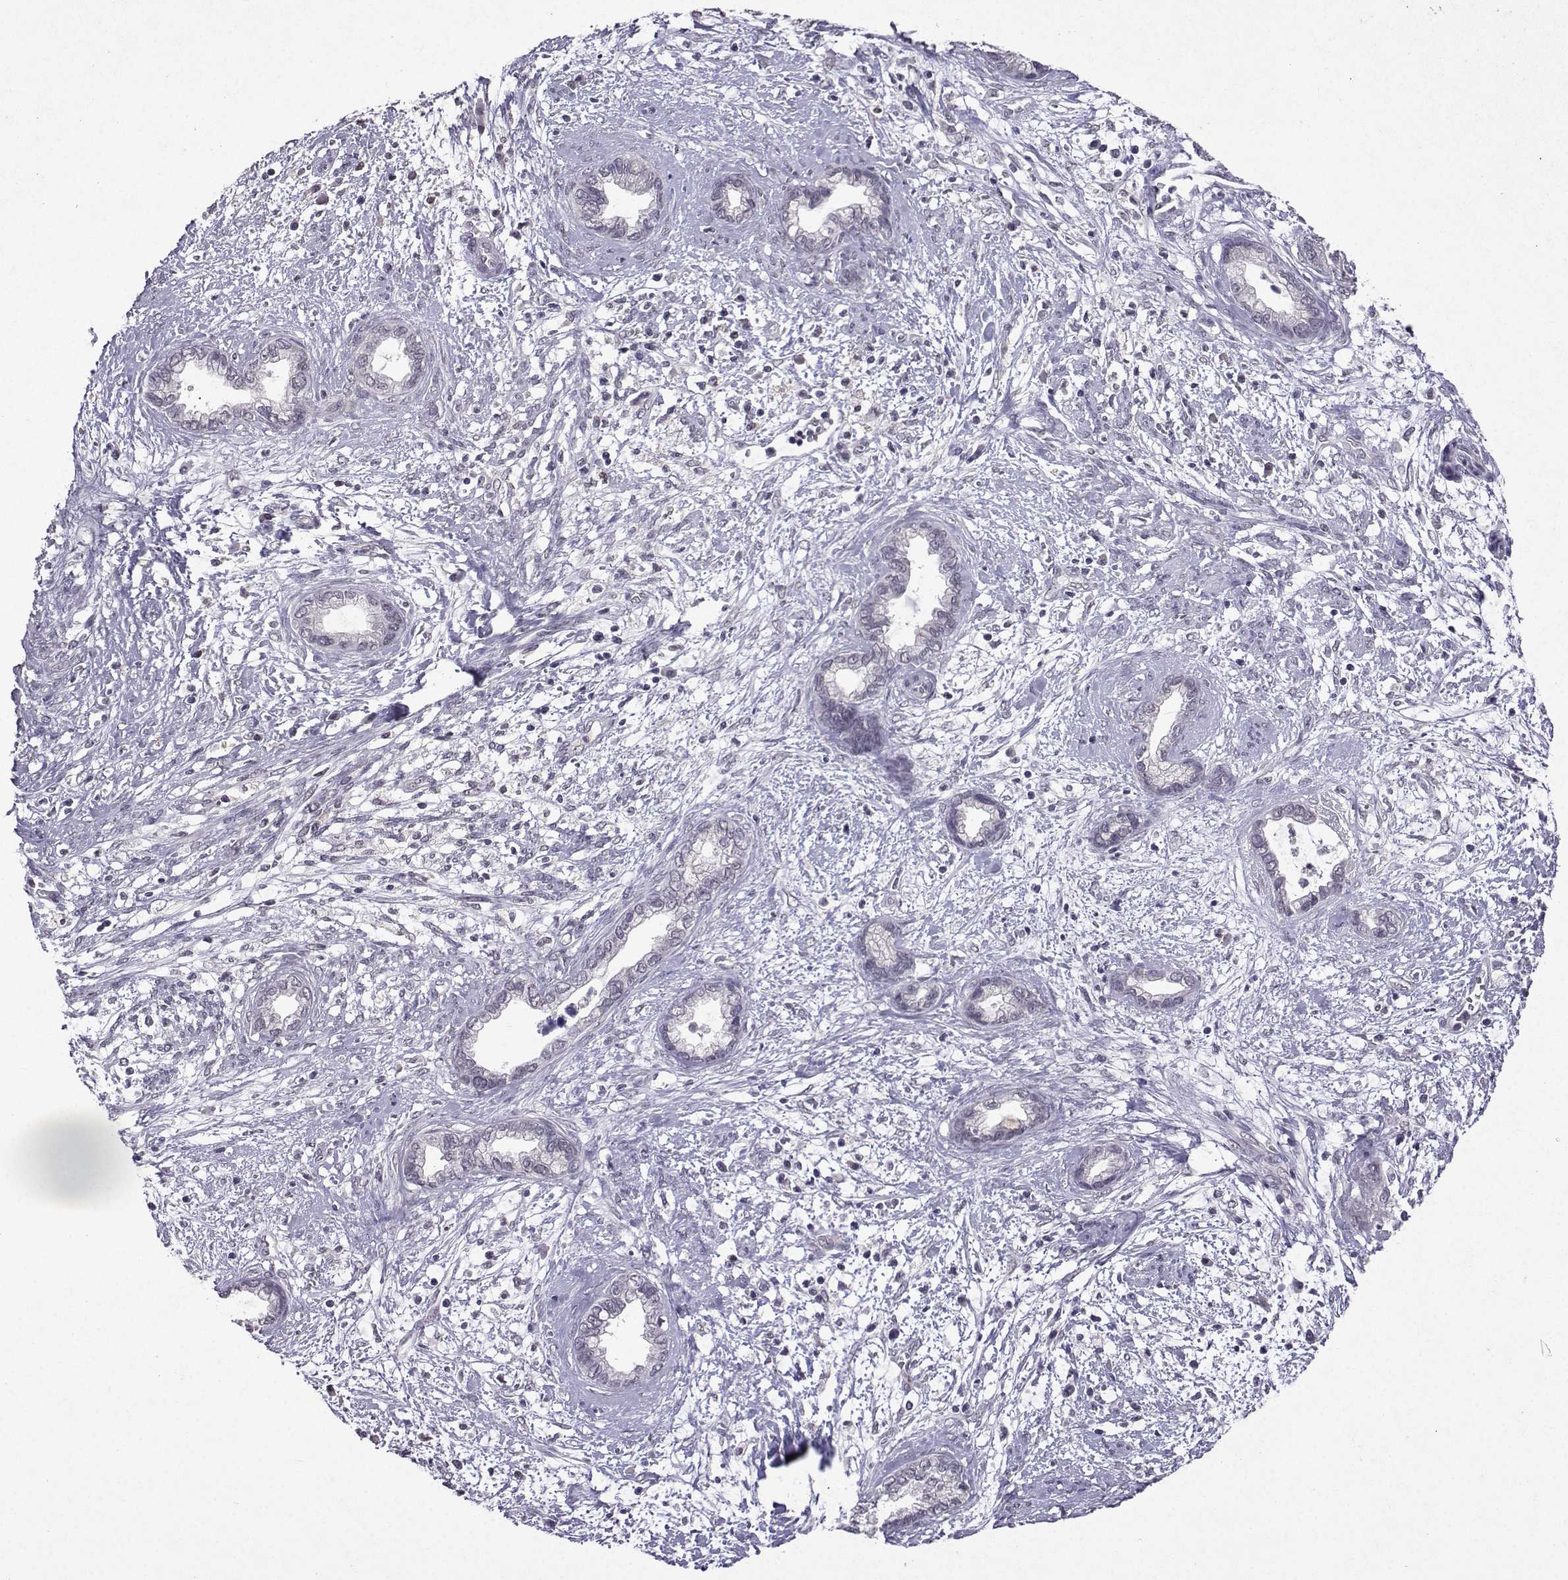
{"staining": {"intensity": "negative", "quantity": "none", "location": "none"}, "tissue": "cervical cancer", "cell_type": "Tumor cells", "image_type": "cancer", "snomed": [{"axis": "morphology", "description": "Adenocarcinoma, NOS"}, {"axis": "topography", "description": "Cervix"}], "caption": "There is no significant expression in tumor cells of cervical cancer (adenocarcinoma).", "gene": "CCL28", "patient": {"sex": "female", "age": 62}}